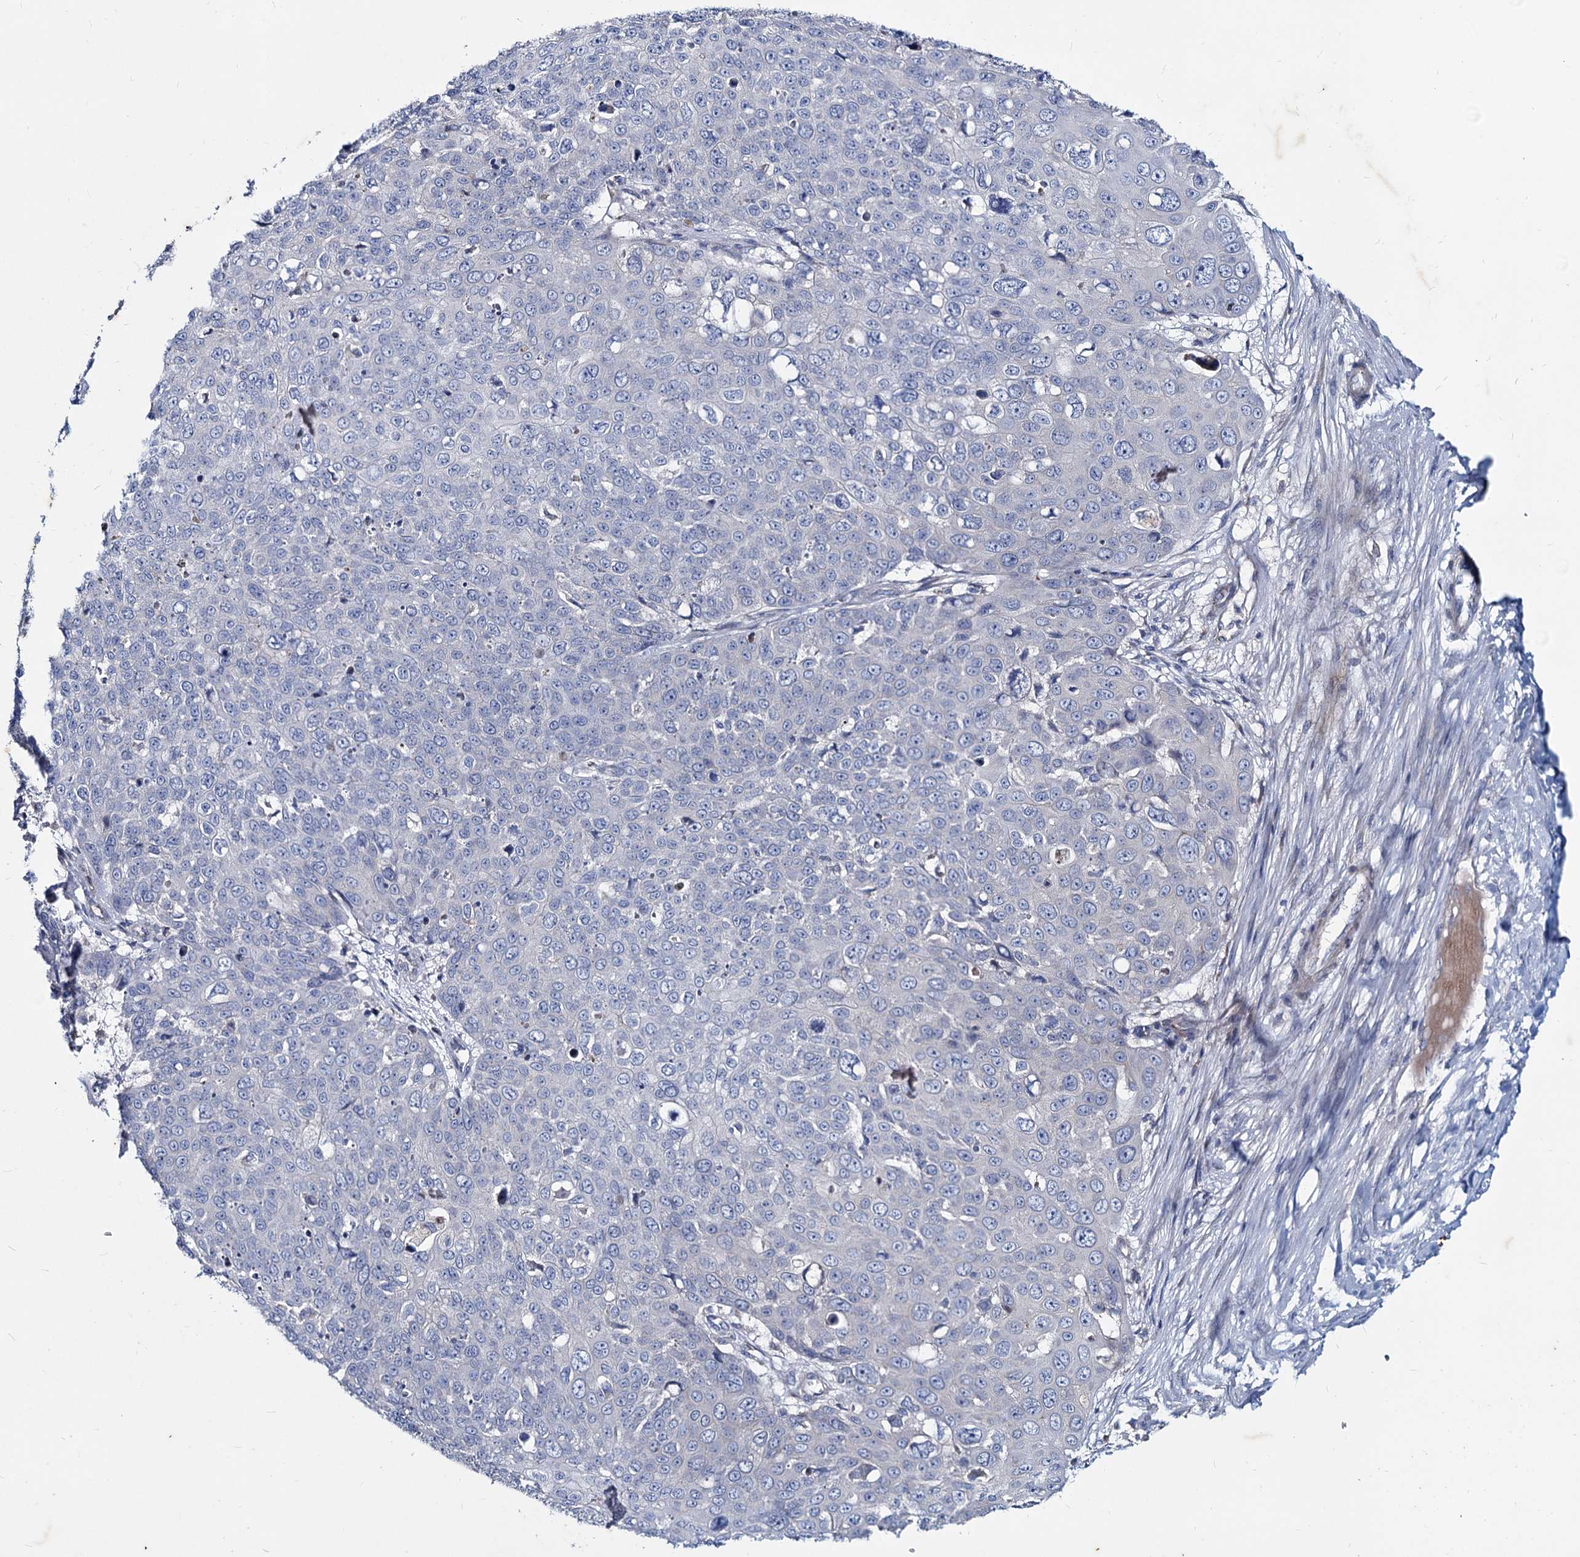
{"staining": {"intensity": "negative", "quantity": "none", "location": "none"}, "tissue": "skin cancer", "cell_type": "Tumor cells", "image_type": "cancer", "snomed": [{"axis": "morphology", "description": "Squamous cell carcinoma, NOS"}, {"axis": "topography", "description": "Skin"}], "caption": "Tumor cells are negative for brown protein staining in skin cancer.", "gene": "AGBL4", "patient": {"sex": "male", "age": 71}}